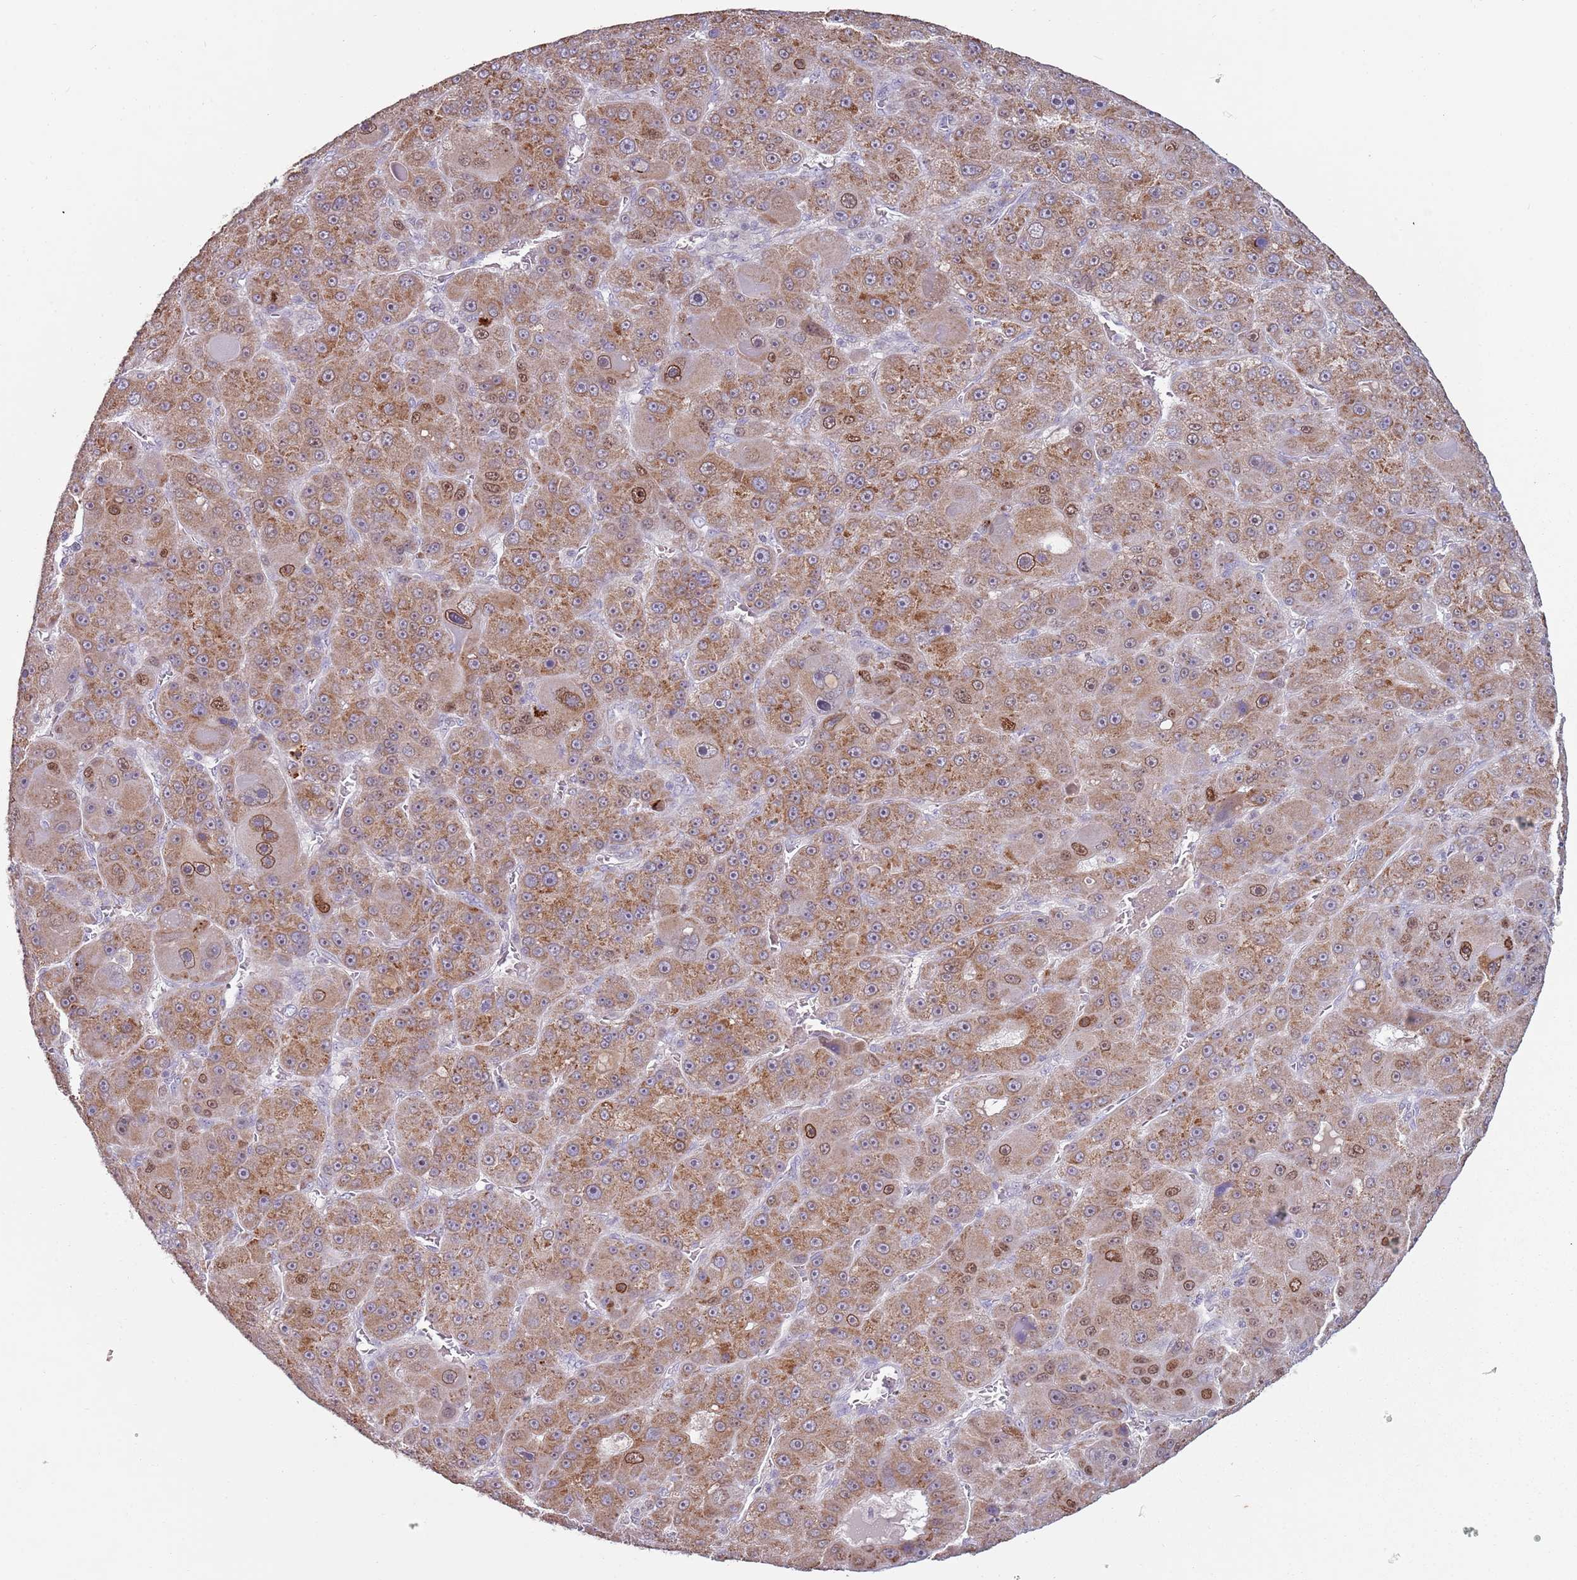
{"staining": {"intensity": "moderate", "quantity": ">75%", "location": "cytoplasmic/membranous,nuclear"}, "tissue": "liver cancer", "cell_type": "Tumor cells", "image_type": "cancer", "snomed": [{"axis": "morphology", "description": "Carcinoma, Hepatocellular, NOS"}, {"axis": "topography", "description": "Liver"}], "caption": "Immunohistochemistry (IHC) of liver cancer (hepatocellular carcinoma) displays medium levels of moderate cytoplasmic/membranous and nuclear positivity in approximately >75% of tumor cells.", "gene": "SYS1", "patient": {"sex": "male", "age": 76}}